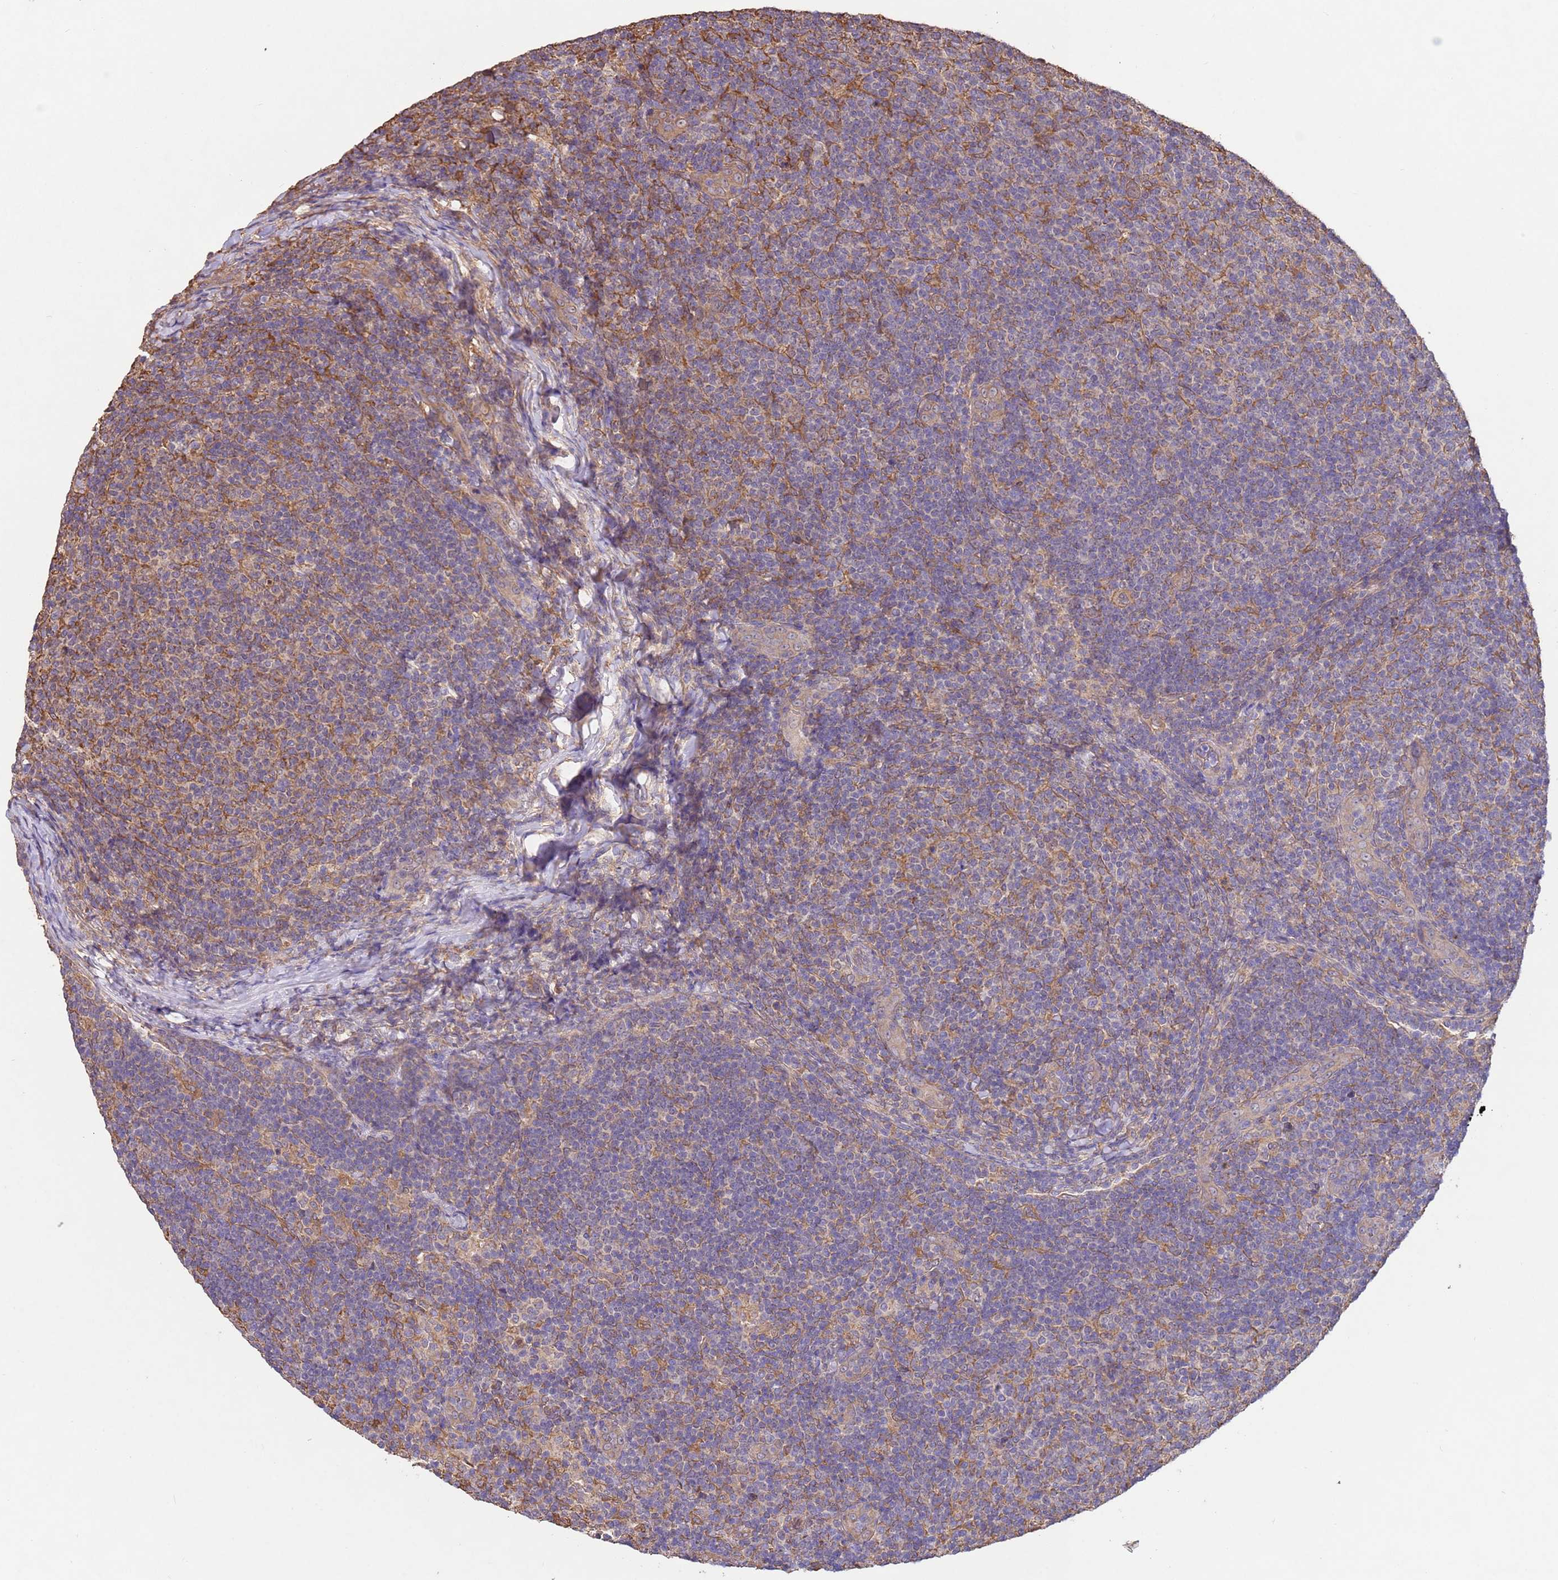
{"staining": {"intensity": "negative", "quantity": "none", "location": "none"}, "tissue": "lymphoma", "cell_type": "Tumor cells", "image_type": "cancer", "snomed": [{"axis": "morphology", "description": "Malignant lymphoma, non-Hodgkin's type, Low grade"}, {"axis": "topography", "description": "Lymph node"}], "caption": "The photomicrograph demonstrates no staining of tumor cells in lymphoma.", "gene": "NPHP1", "patient": {"sex": "male", "age": 66}}